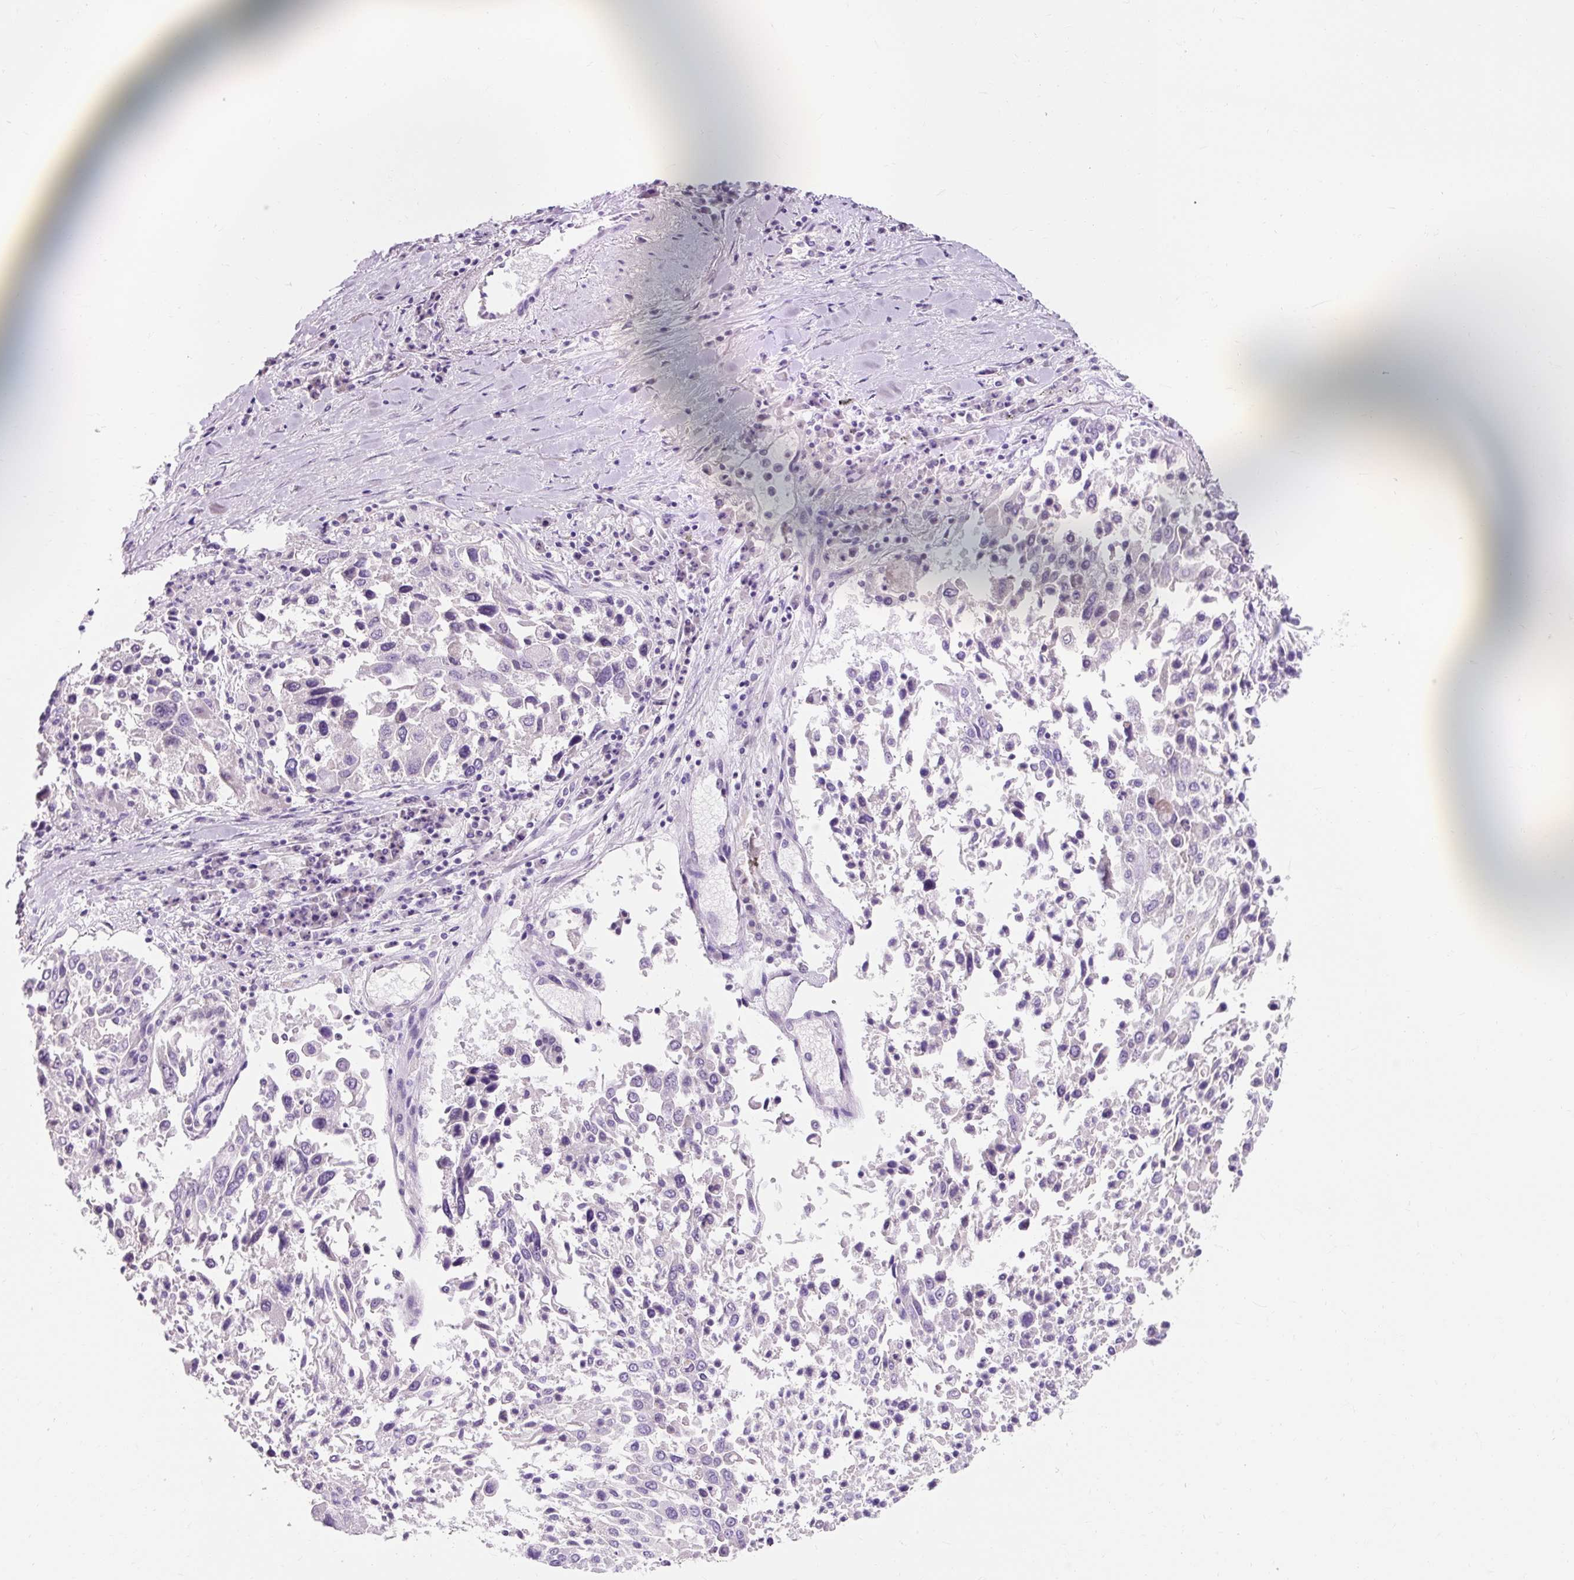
{"staining": {"intensity": "negative", "quantity": "none", "location": "none"}, "tissue": "lung cancer", "cell_type": "Tumor cells", "image_type": "cancer", "snomed": [{"axis": "morphology", "description": "Squamous cell carcinoma, NOS"}, {"axis": "topography", "description": "Lung"}], "caption": "IHC image of neoplastic tissue: human squamous cell carcinoma (lung) stained with DAB (3,3'-diaminobenzidine) reveals no significant protein staining in tumor cells.", "gene": "TMEM213", "patient": {"sex": "male", "age": 65}}